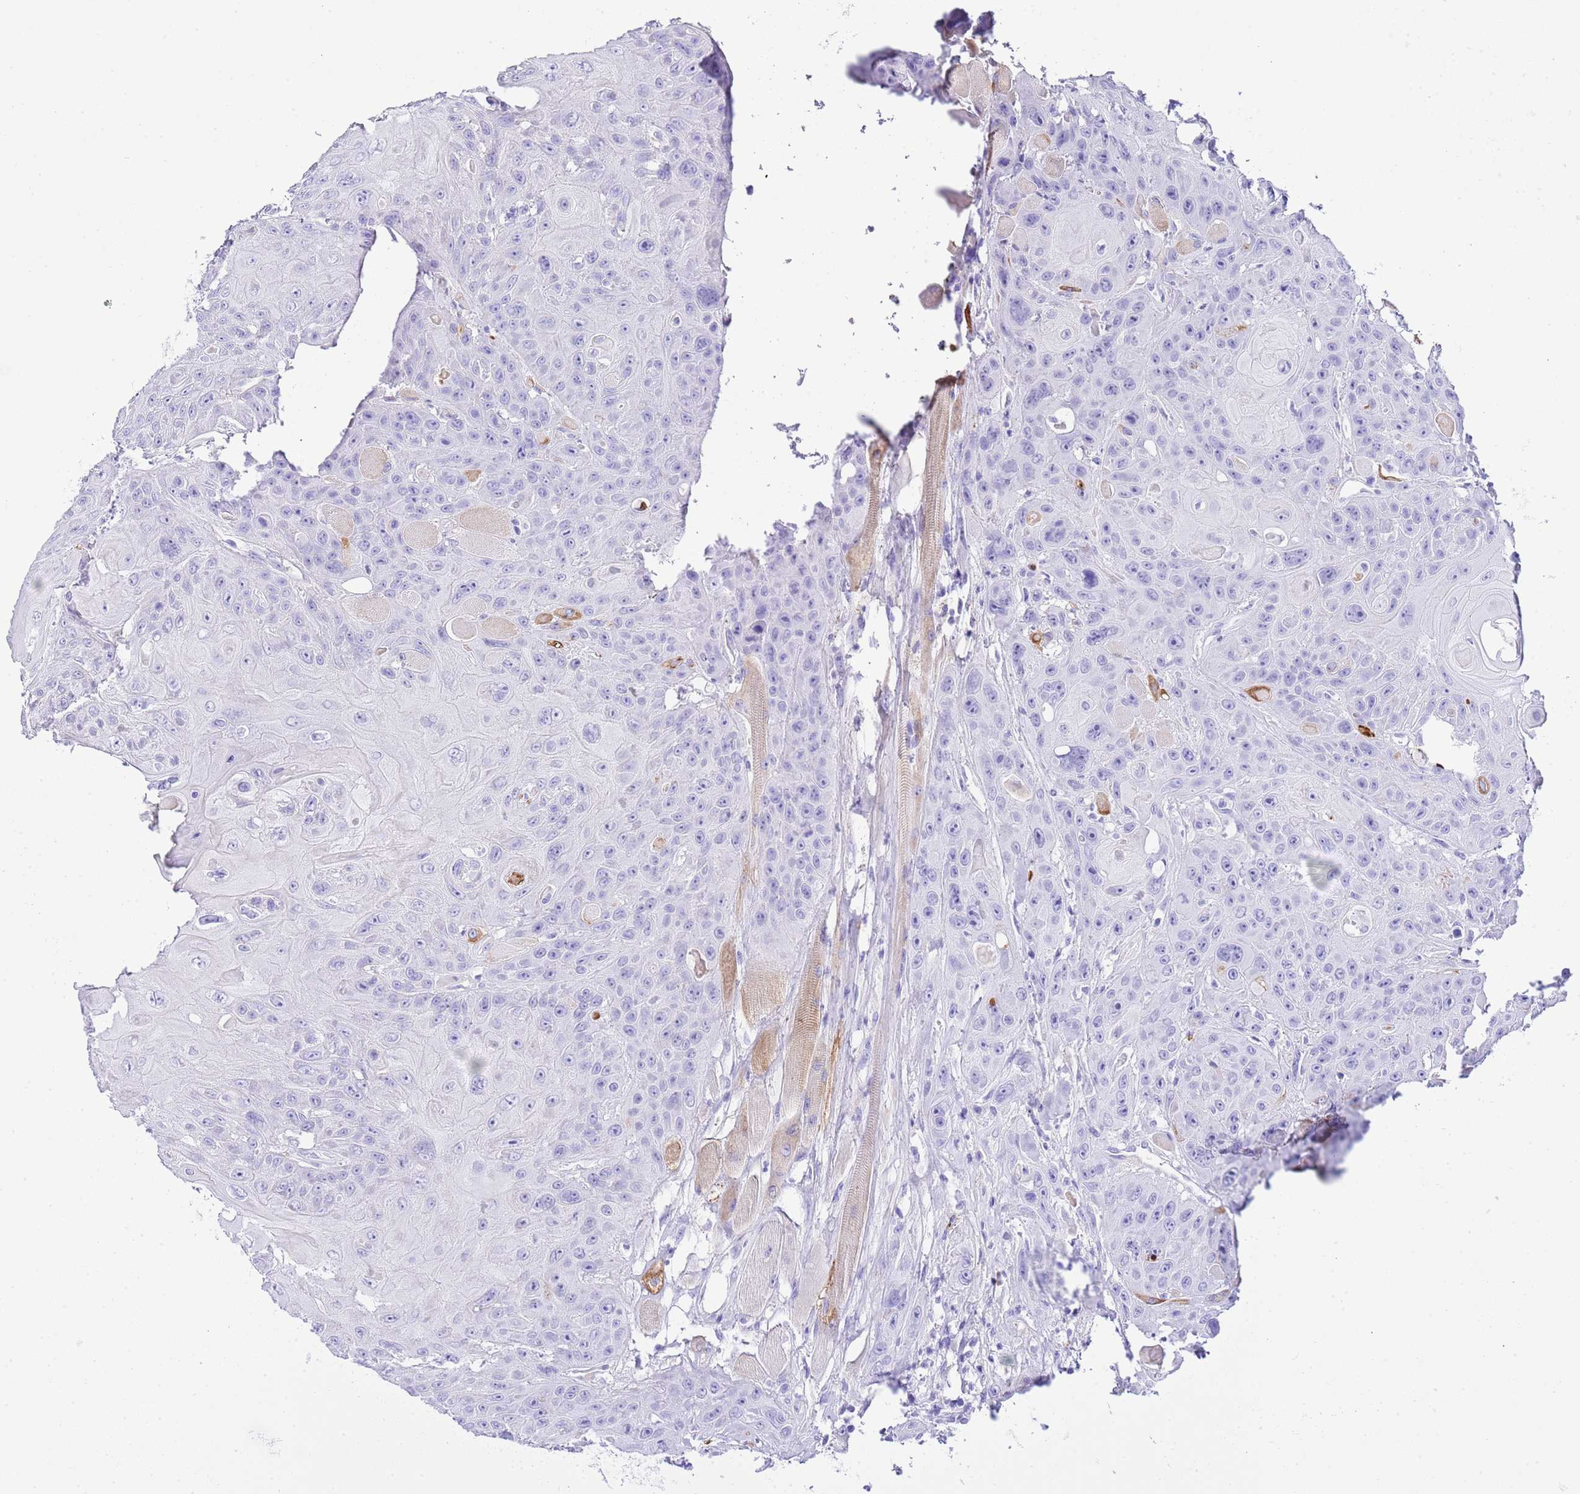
{"staining": {"intensity": "negative", "quantity": "none", "location": "none"}, "tissue": "head and neck cancer", "cell_type": "Tumor cells", "image_type": "cancer", "snomed": [{"axis": "morphology", "description": "Squamous cell carcinoma, NOS"}, {"axis": "topography", "description": "Head-Neck"}], "caption": "DAB immunohistochemical staining of squamous cell carcinoma (head and neck) shows no significant expression in tumor cells.", "gene": "KCNC1", "patient": {"sex": "female", "age": 59}}